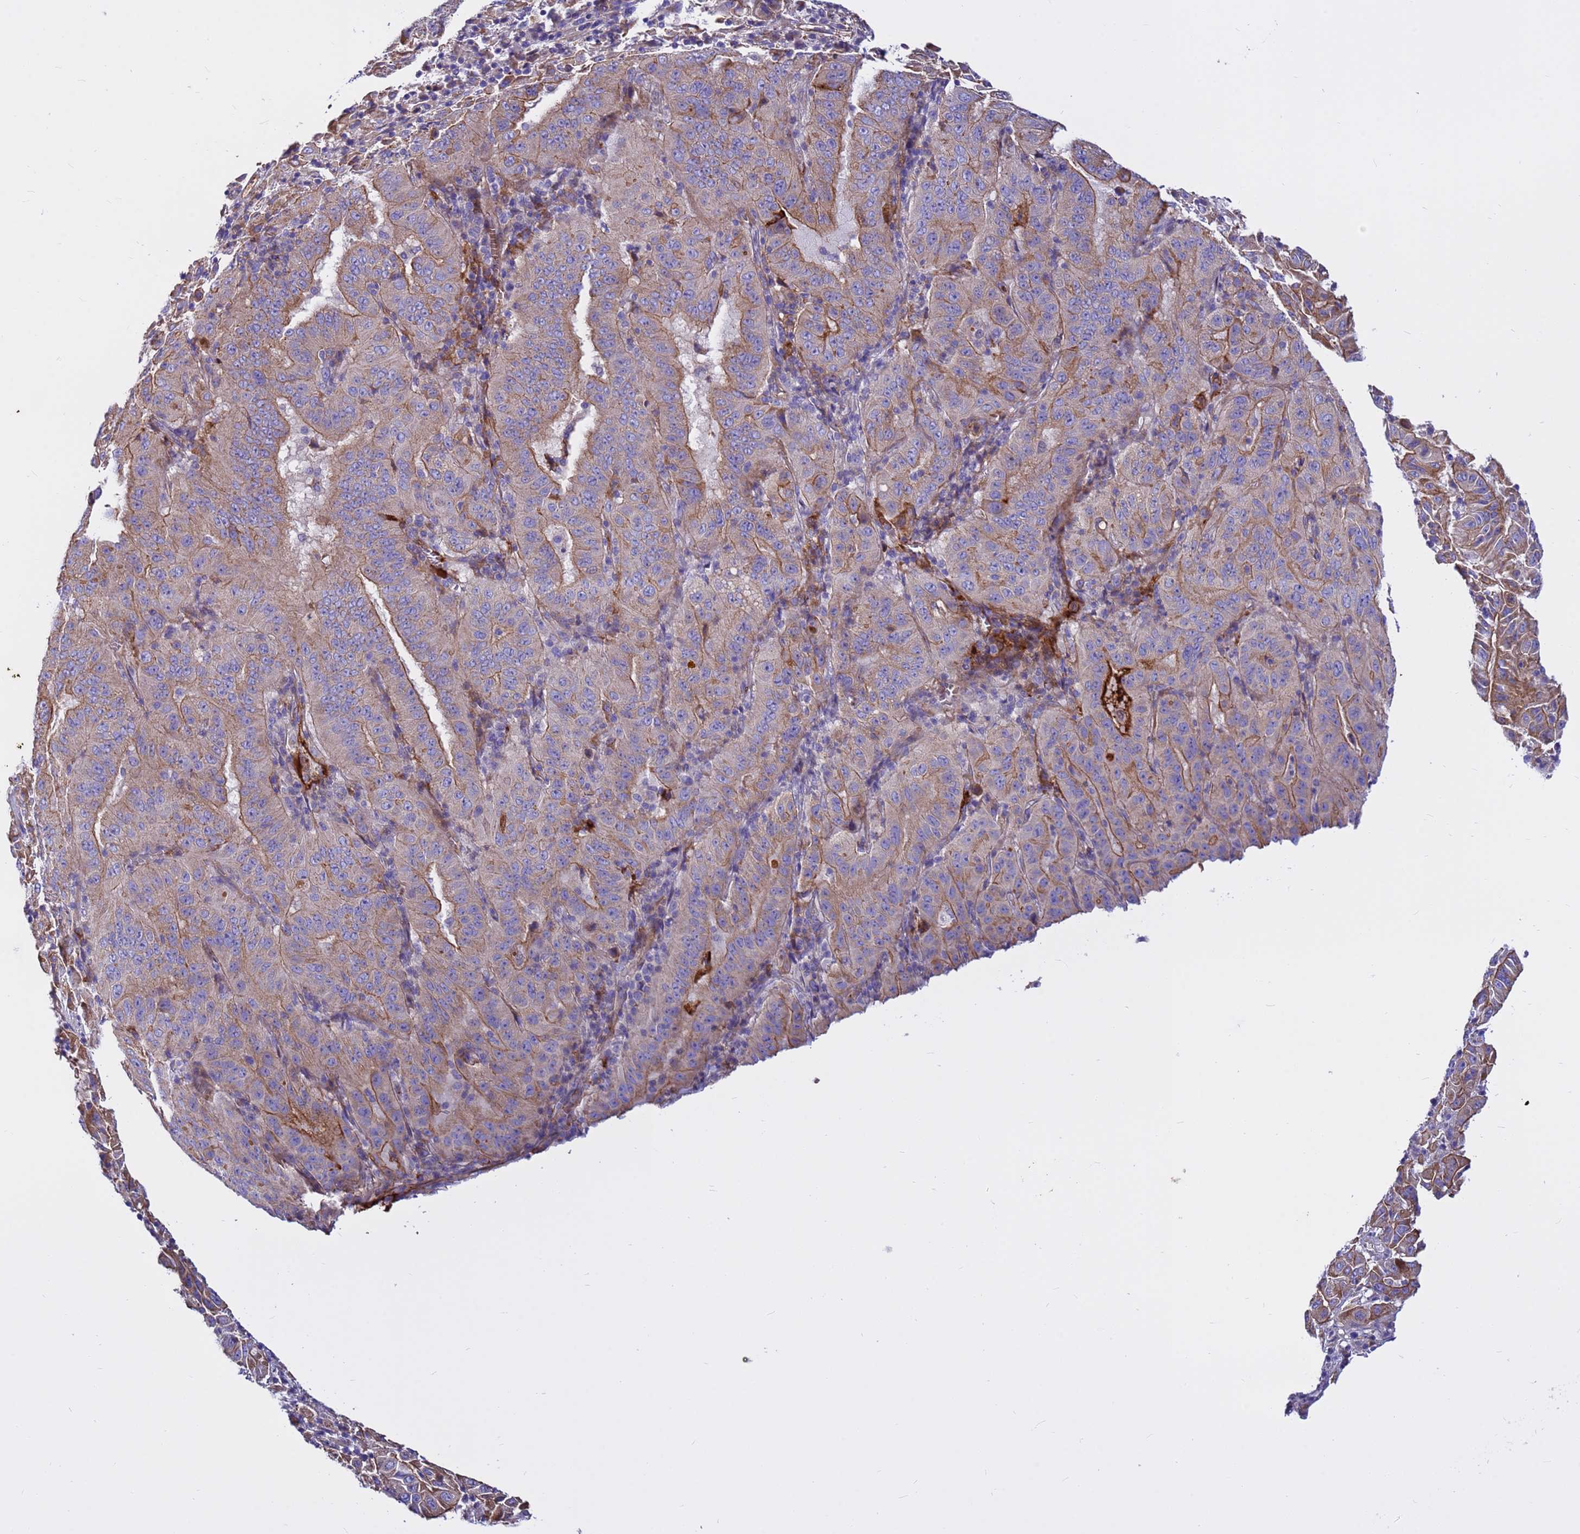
{"staining": {"intensity": "moderate", "quantity": ">75%", "location": "cytoplasmic/membranous"}, "tissue": "pancreatic cancer", "cell_type": "Tumor cells", "image_type": "cancer", "snomed": [{"axis": "morphology", "description": "Adenocarcinoma, NOS"}, {"axis": "topography", "description": "Pancreas"}], "caption": "Protein staining demonstrates moderate cytoplasmic/membranous expression in about >75% of tumor cells in adenocarcinoma (pancreatic).", "gene": "CRHBP", "patient": {"sex": "male", "age": 63}}